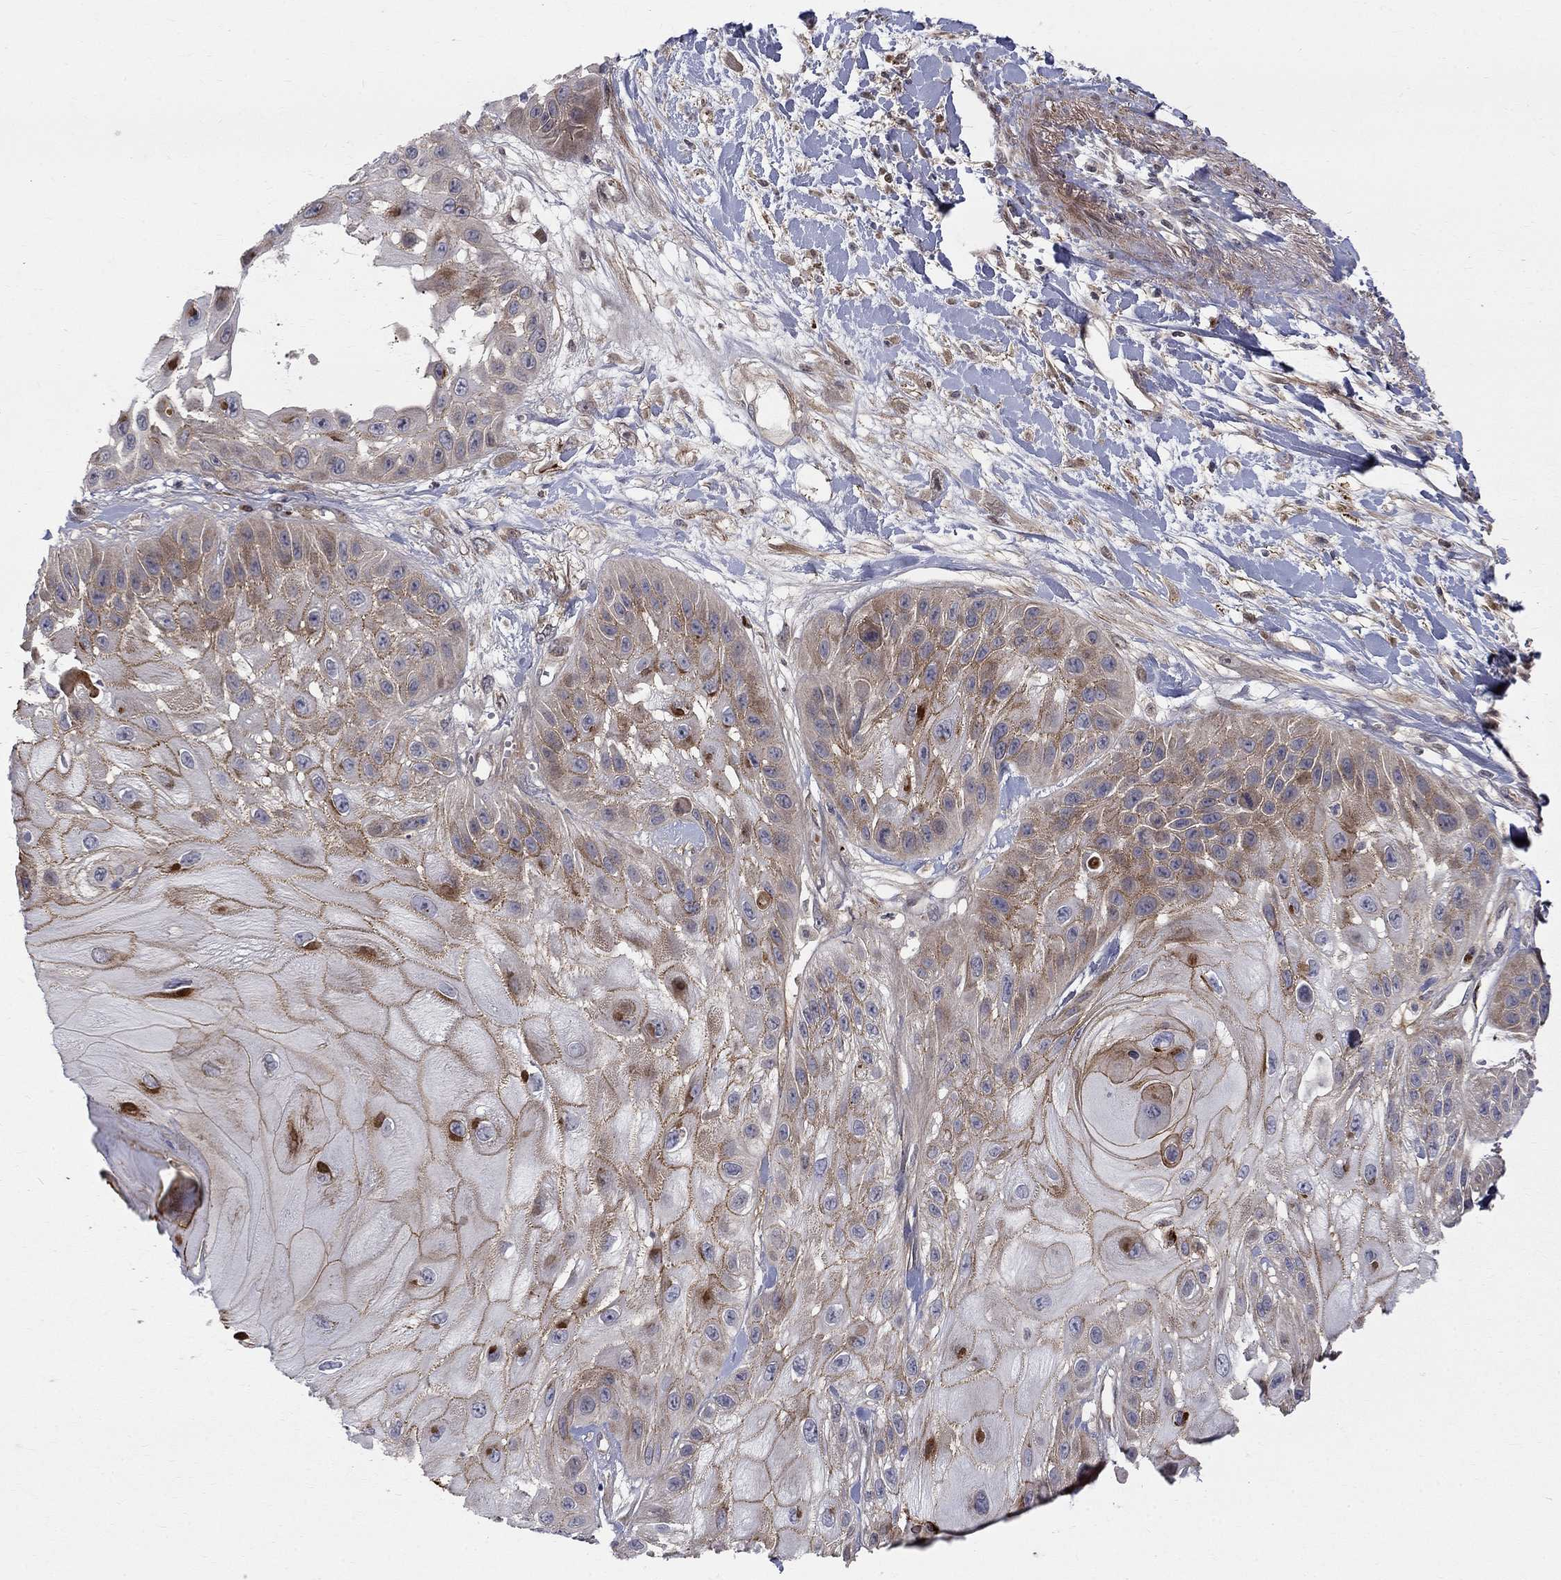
{"staining": {"intensity": "moderate", "quantity": "25%-75%", "location": "cytoplasmic/membranous"}, "tissue": "skin cancer", "cell_type": "Tumor cells", "image_type": "cancer", "snomed": [{"axis": "morphology", "description": "Normal tissue, NOS"}, {"axis": "morphology", "description": "Squamous cell carcinoma, NOS"}, {"axis": "topography", "description": "Skin"}], "caption": "Protein expression analysis of human squamous cell carcinoma (skin) reveals moderate cytoplasmic/membranous expression in approximately 25%-75% of tumor cells.", "gene": "WDR19", "patient": {"sex": "male", "age": 79}}